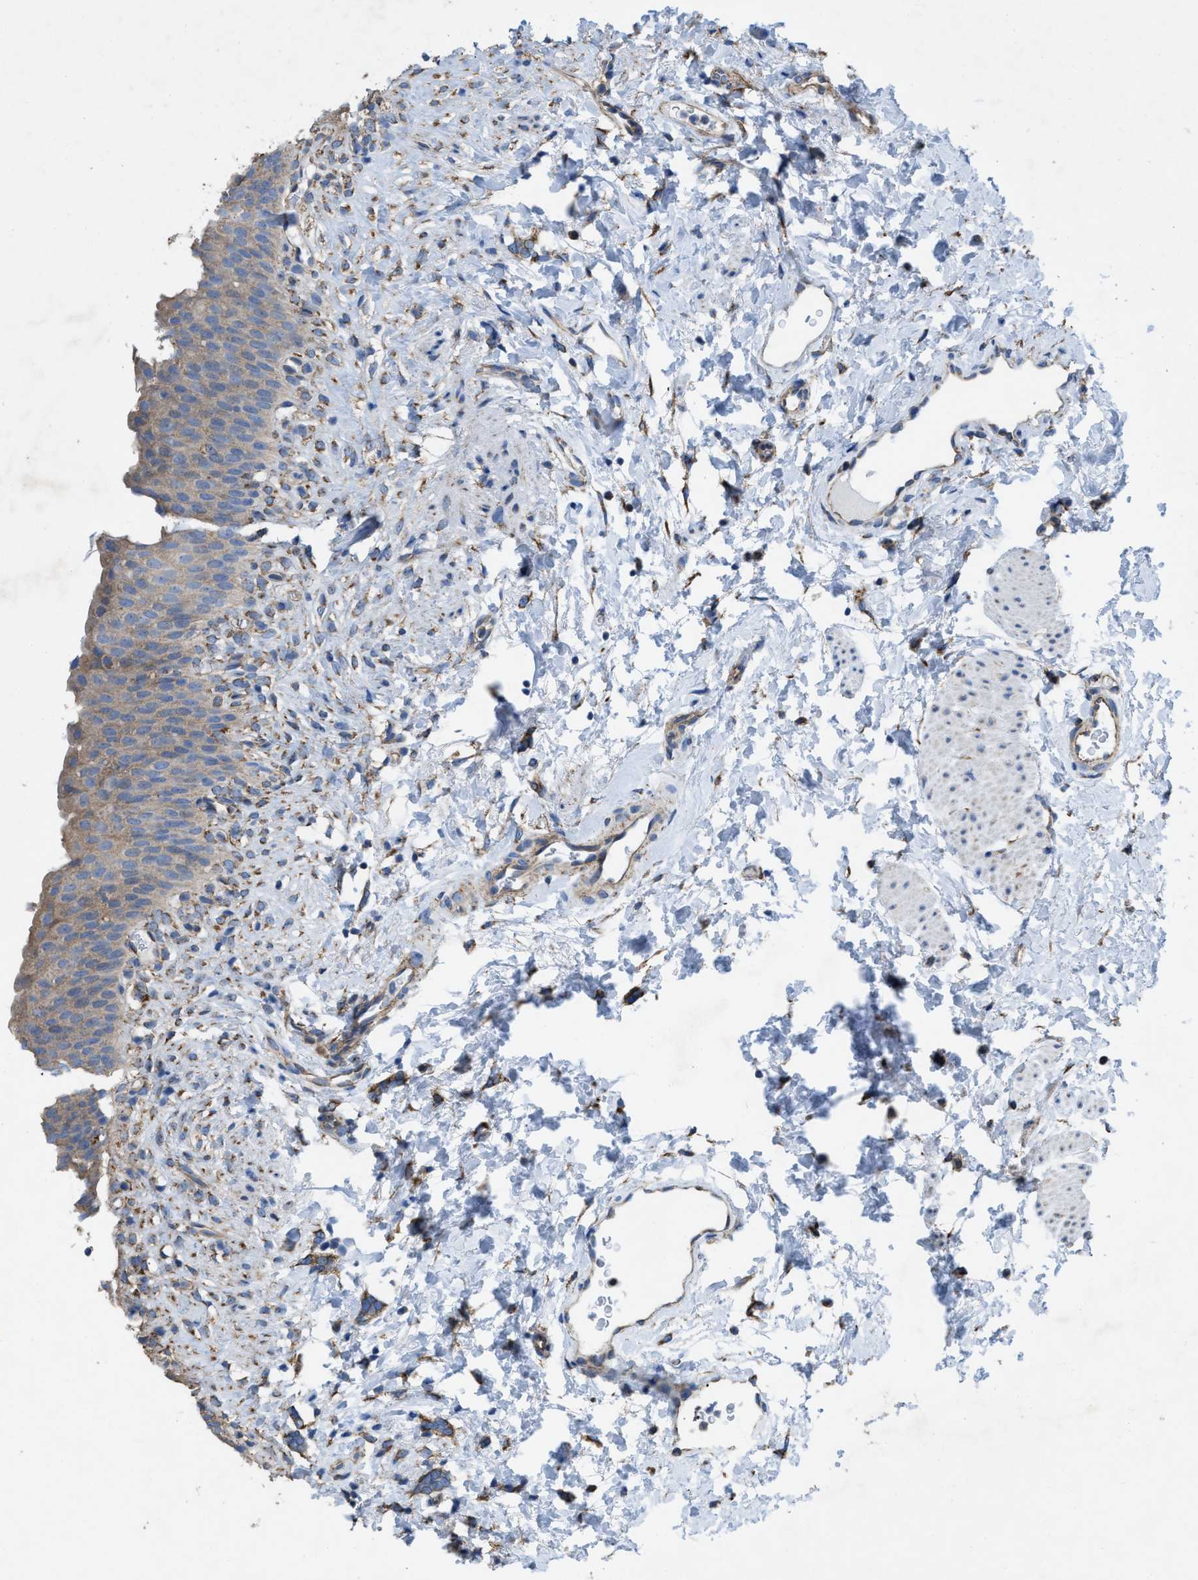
{"staining": {"intensity": "weak", "quantity": "25%-75%", "location": "cytoplasmic/membranous"}, "tissue": "urinary bladder", "cell_type": "Urothelial cells", "image_type": "normal", "snomed": [{"axis": "morphology", "description": "Normal tissue, NOS"}, {"axis": "topography", "description": "Urinary bladder"}], "caption": "Immunohistochemical staining of benign urinary bladder shows low levels of weak cytoplasmic/membranous staining in about 25%-75% of urothelial cells.", "gene": "DOLPP1", "patient": {"sex": "female", "age": 79}}